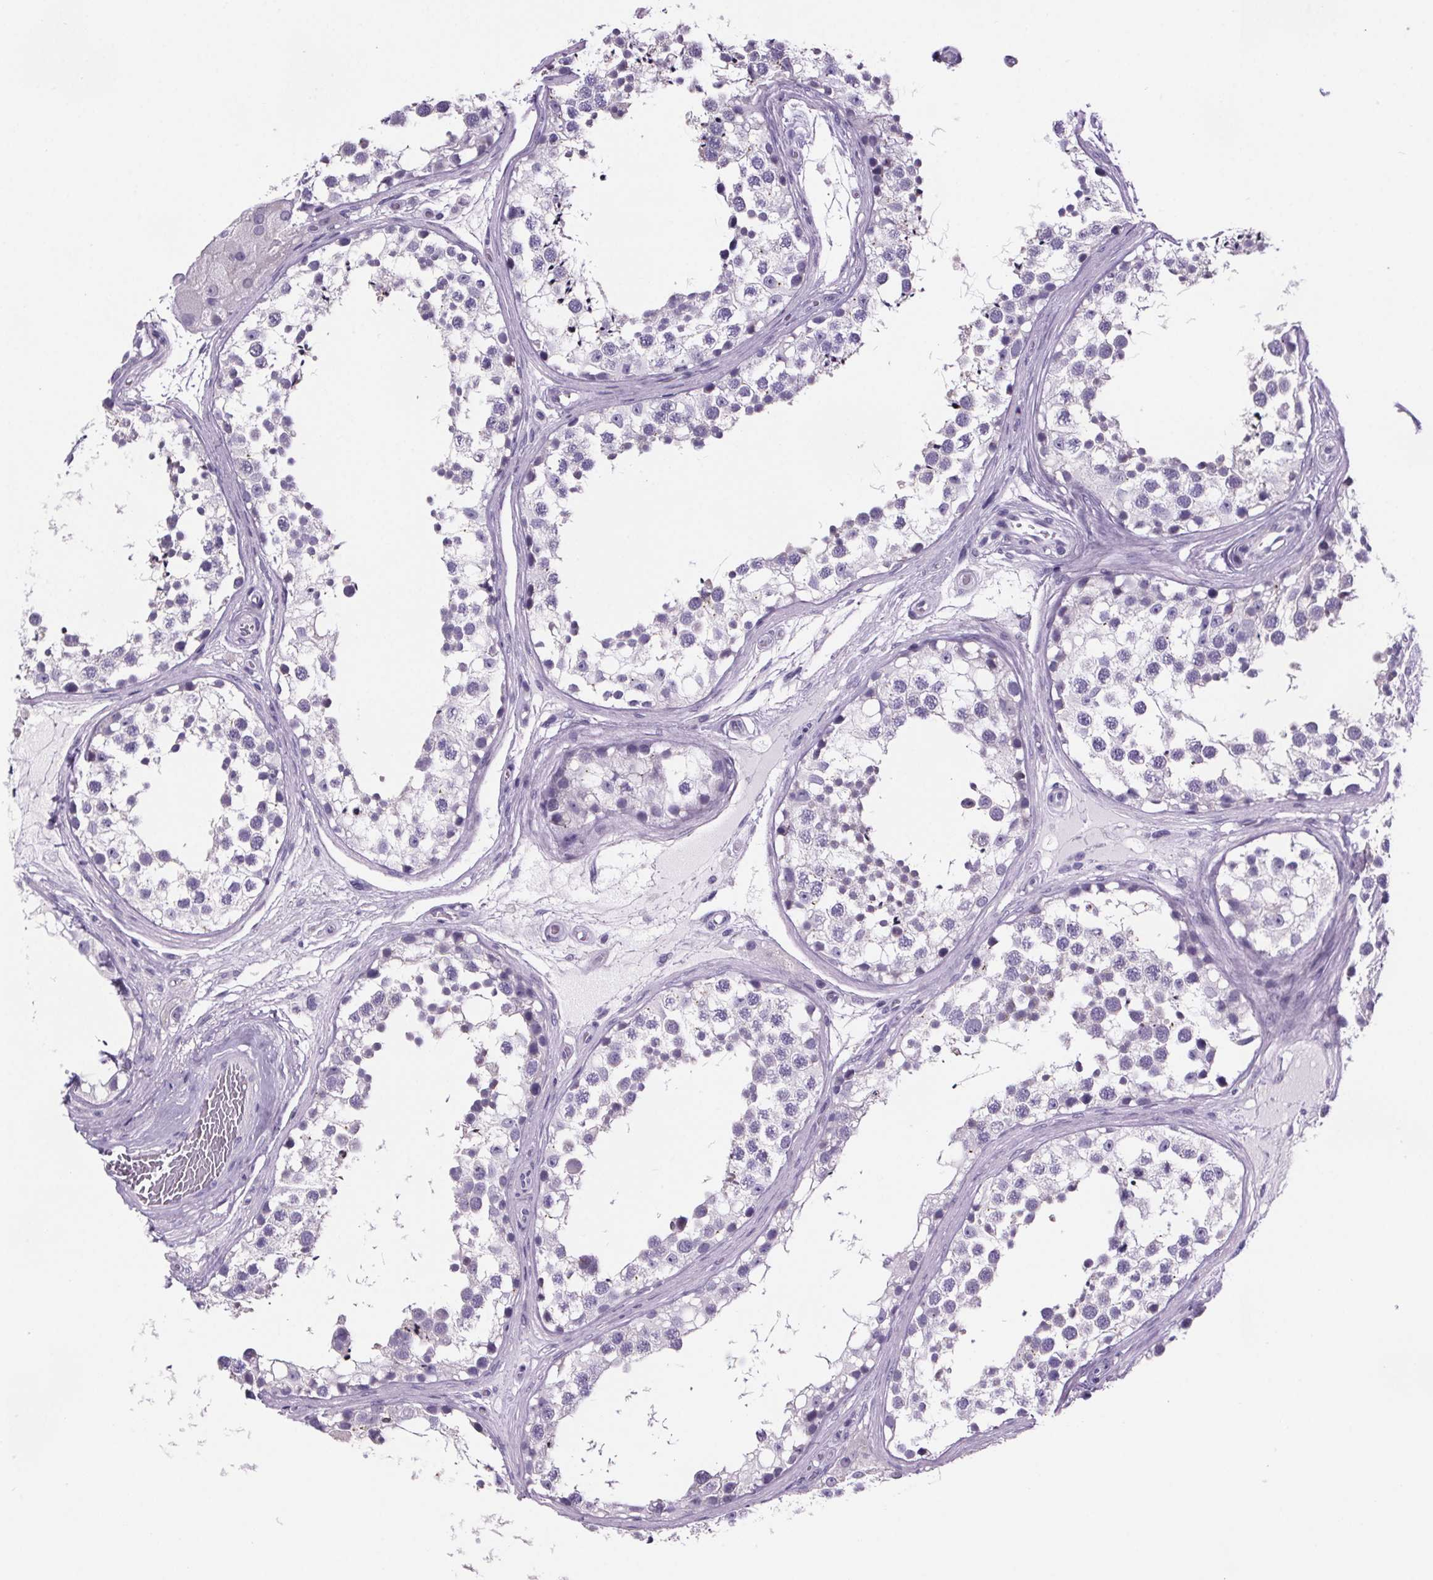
{"staining": {"intensity": "negative", "quantity": "none", "location": "none"}, "tissue": "testis", "cell_type": "Cells in seminiferous ducts", "image_type": "normal", "snomed": [{"axis": "morphology", "description": "Normal tissue, NOS"}, {"axis": "morphology", "description": "Seminoma, NOS"}, {"axis": "topography", "description": "Testis"}], "caption": "This photomicrograph is of normal testis stained with IHC to label a protein in brown with the nuclei are counter-stained blue. There is no positivity in cells in seminiferous ducts. The staining is performed using DAB (3,3'-diaminobenzidine) brown chromogen with nuclei counter-stained in using hematoxylin.", "gene": "CUBN", "patient": {"sex": "male", "age": 65}}